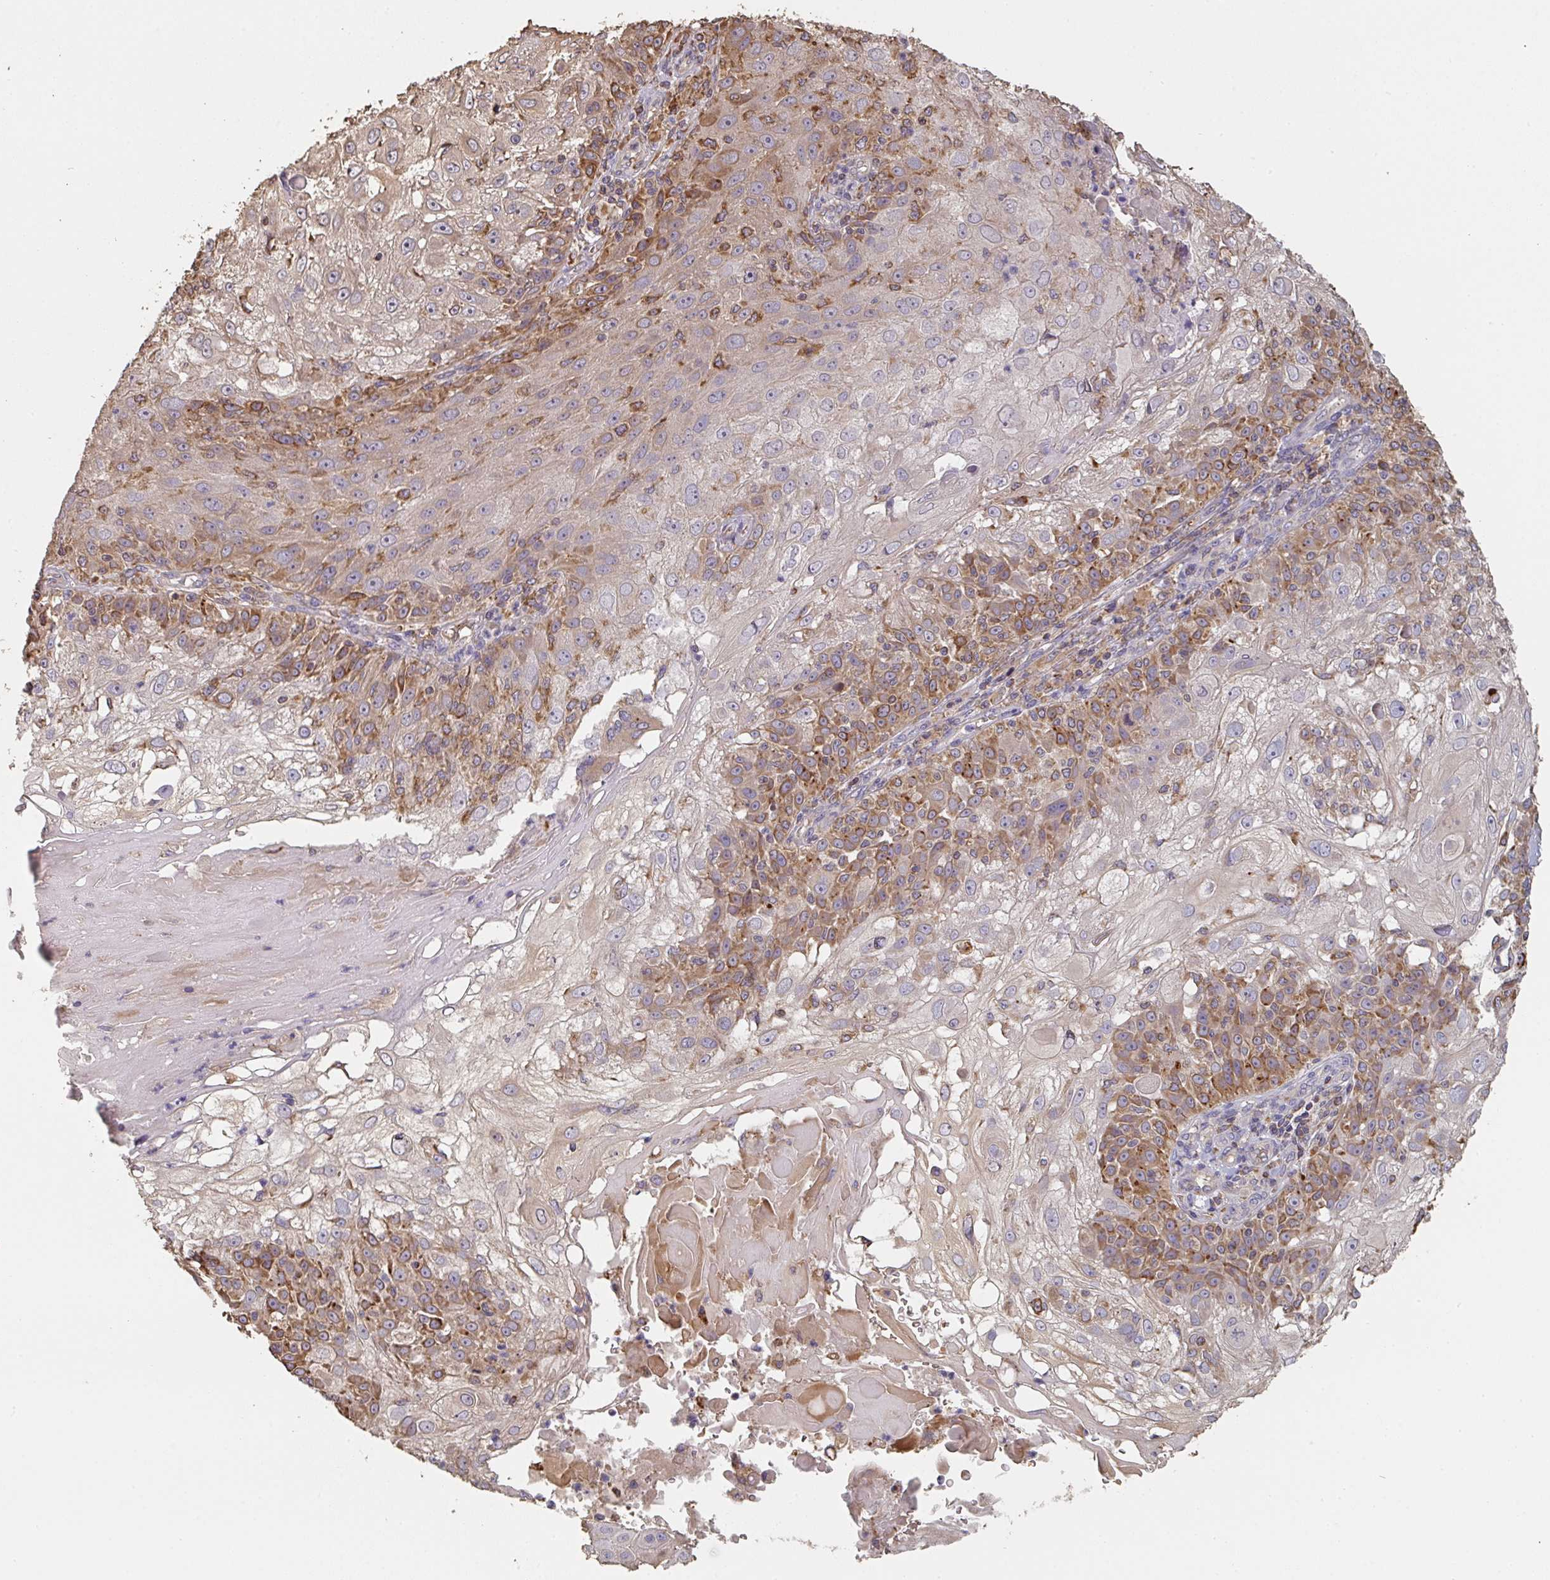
{"staining": {"intensity": "moderate", "quantity": "25%-75%", "location": "cytoplasmic/membranous"}, "tissue": "skin cancer", "cell_type": "Tumor cells", "image_type": "cancer", "snomed": [{"axis": "morphology", "description": "Normal tissue, NOS"}, {"axis": "morphology", "description": "Squamous cell carcinoma, NOS"}, {"axis": "topography", "description": "Skin"}], "caption": "Protein expression analysis of human skin squamous cell carcinoma reveals moderate cytoplasmic/membranous expression in about 25%-75% of tumor cells.", "gene": "POLG", "patient": {"sex": "female", "age": 83}}